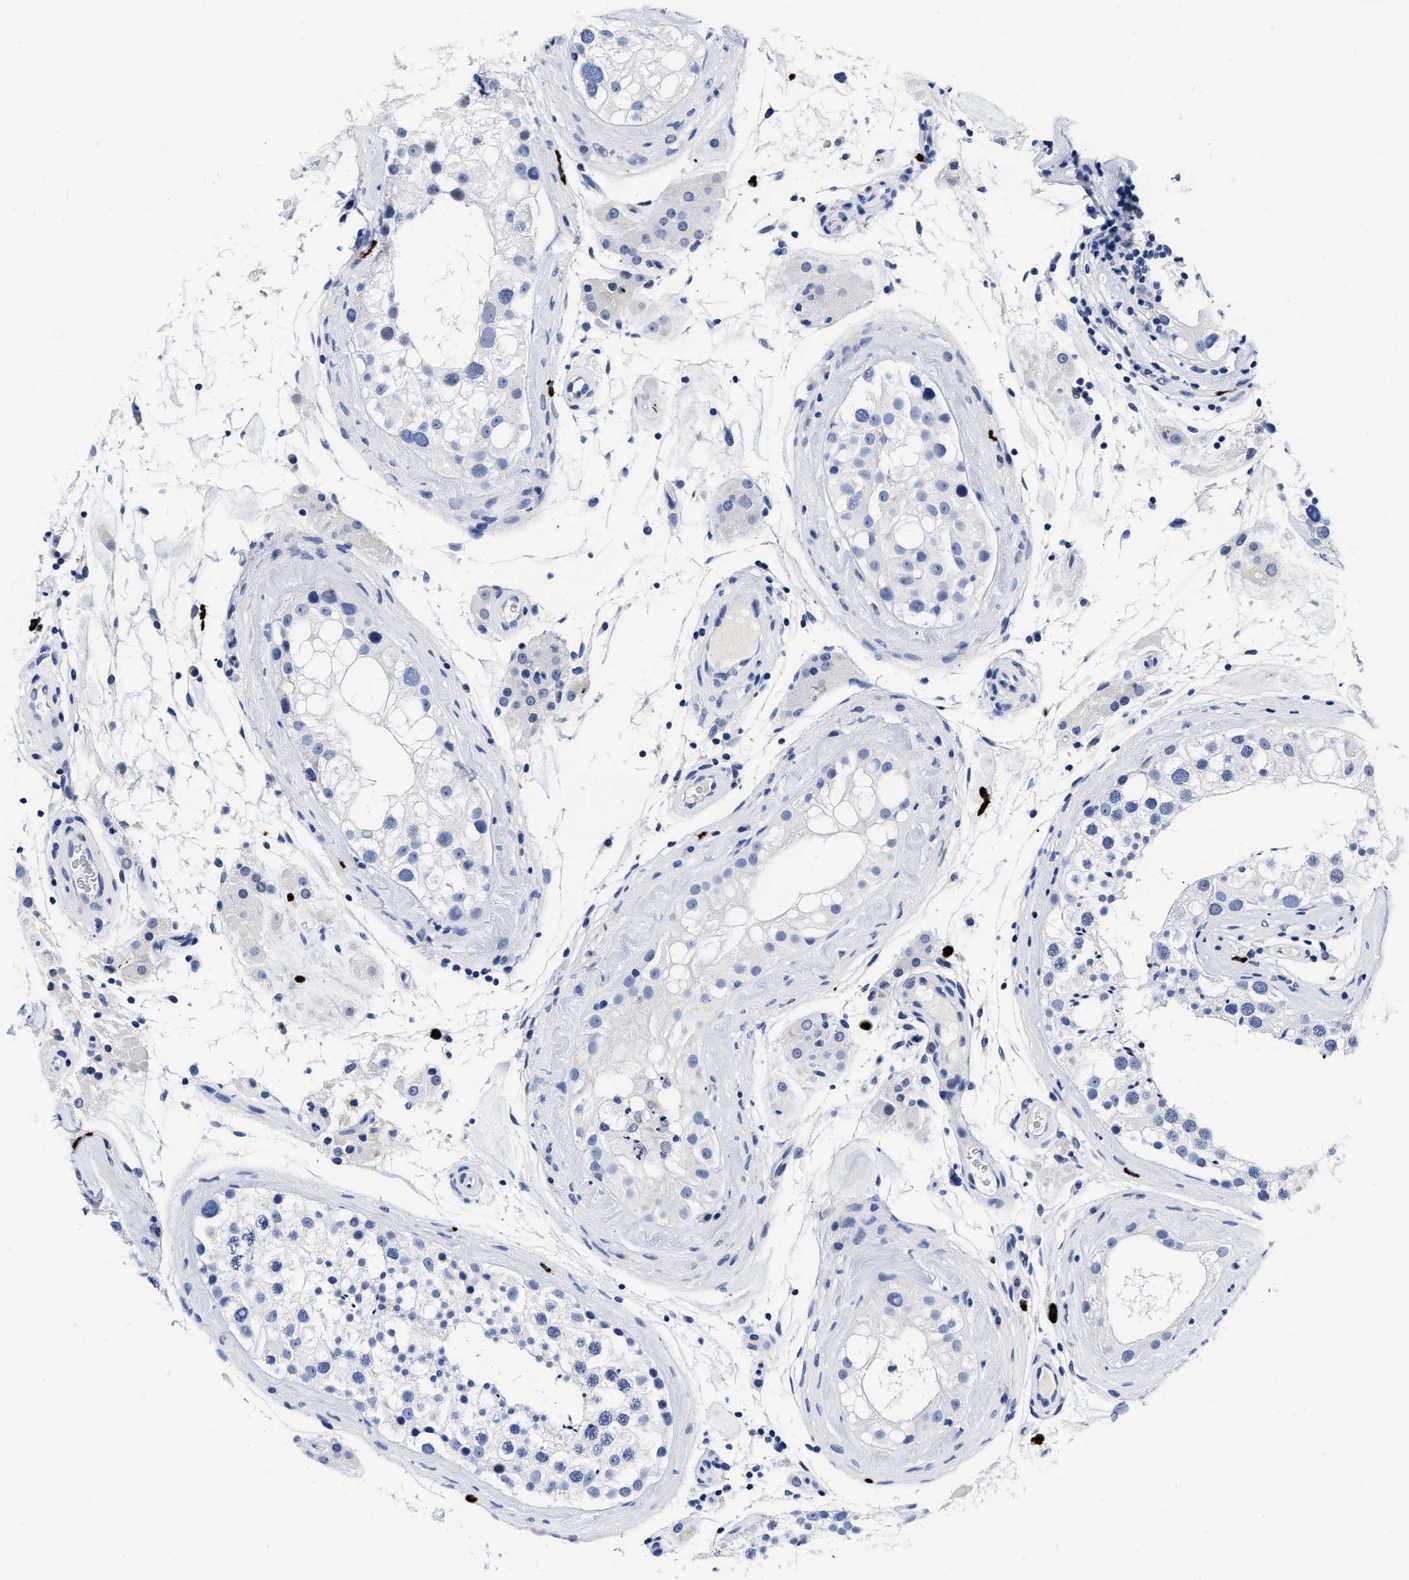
{"staining": {"intensity": "negative", "quantity": "none", "location": "none"}, "tissue": "testis", "cell_type": "Cells in seminiferous ducts", "image_type": "normal", "snomed": [{"axis": "morphology", "description": "Normal tissue, NOS"}, {"axis": "topography", "description": "Testis"}], "caption": "Immunohistochemistry of normal human testis displays no positivity in cells in seminiferous ducts.", "gene": "CER1", "patient": {"sex": "male", "age": 46}}